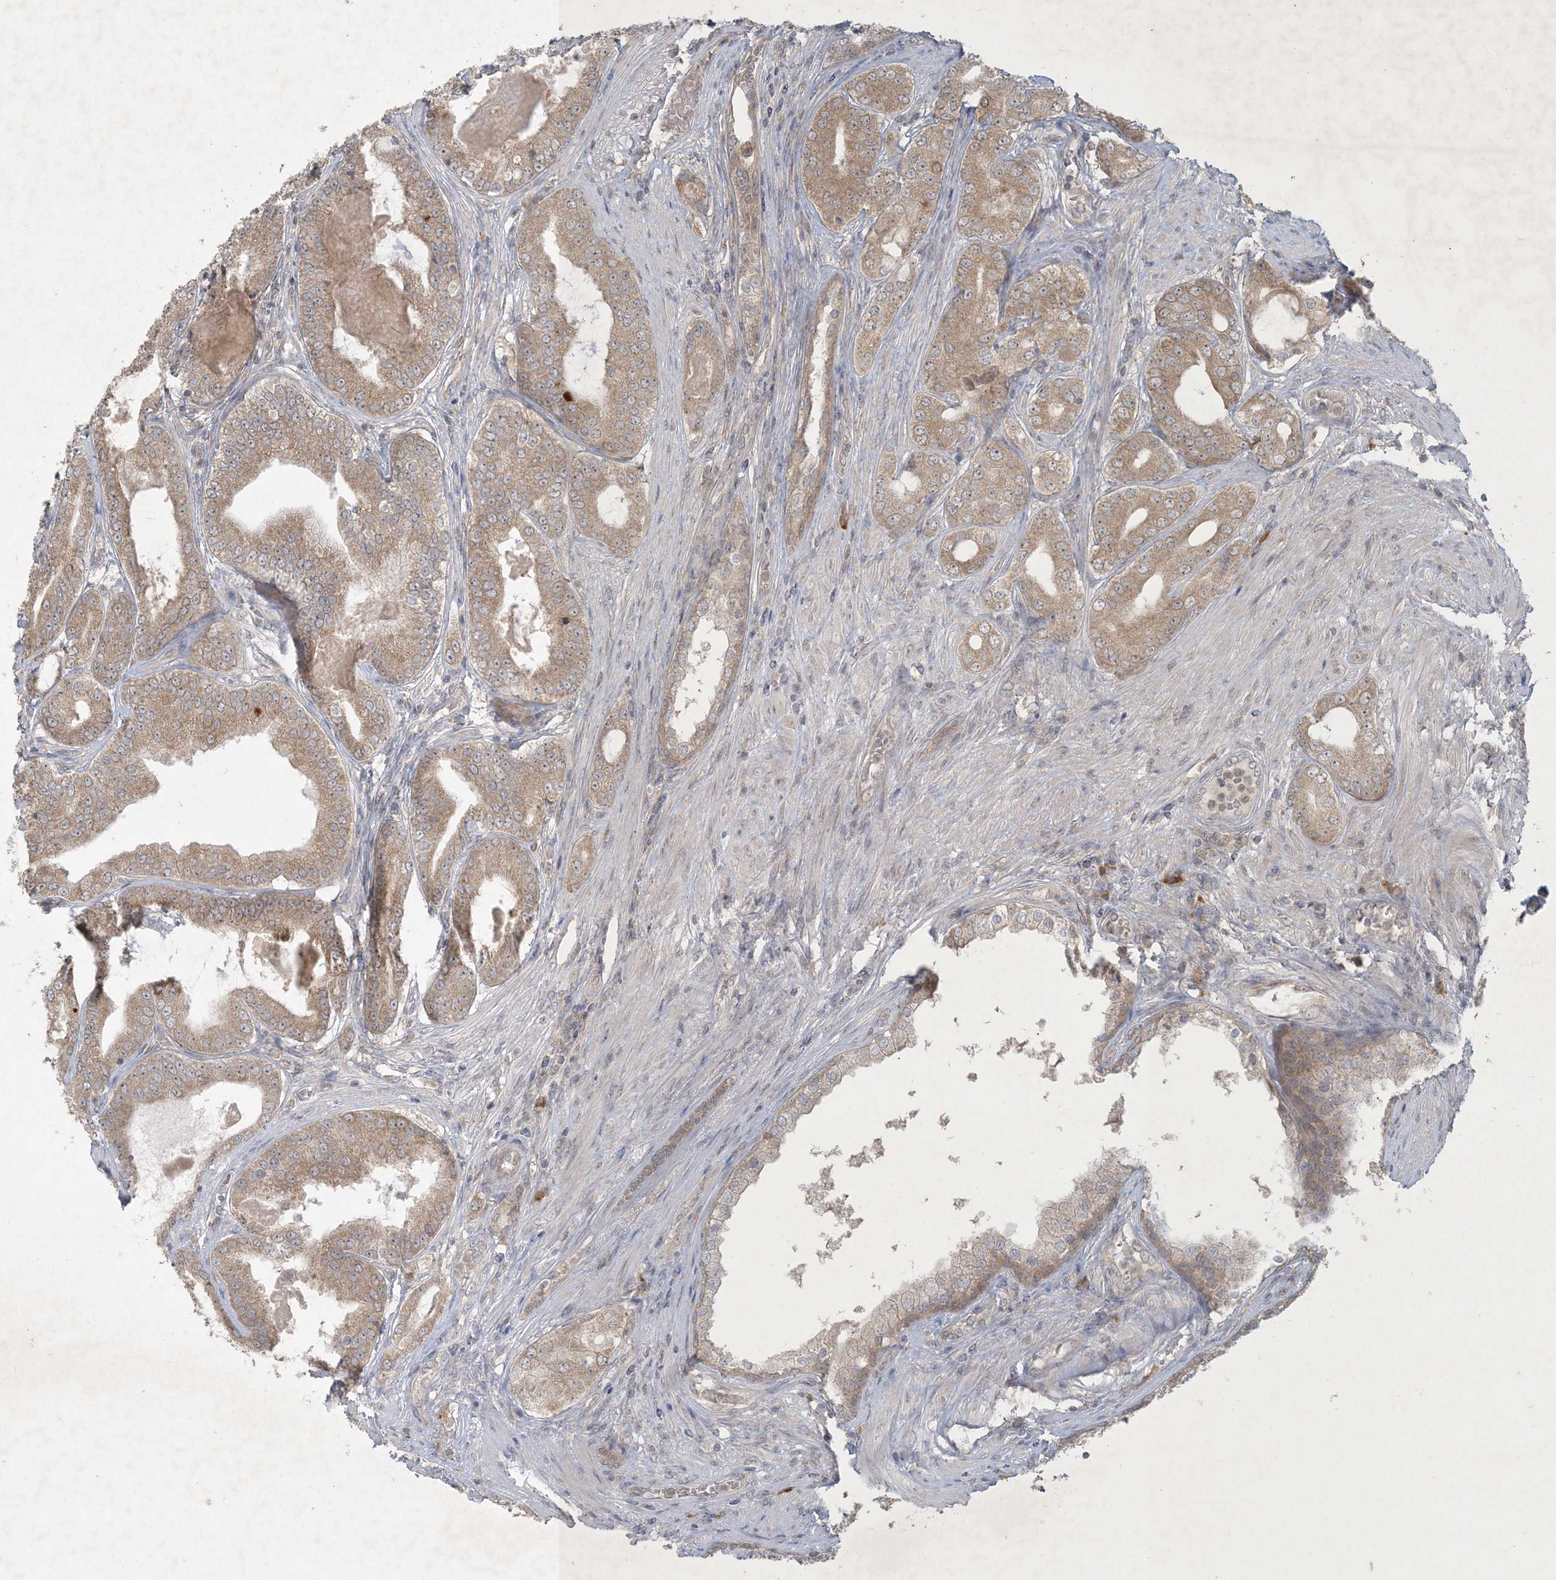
{"staining": {"intensity": "moderate", "quantity": ">75%", "location": "cytoplasmic/membranous,nuclear"}, "tissue": "prostate cancer", "cell_type": "Tumor cells", "image_type": "cancer", "snomed": [{"axis": "morphology", "description": "Adenocarcinoma, High grade"}, {"axis": "topography", "description": "Prostate"}], "caption": "This photomicrograph reveals IHC staining of high-grade adenocarcinoma (prostate), with medium moderate cytoplasmic/membranous and nuclear positivity in approximately >75% of tumor cells.", "gene": "NRBP2", "patient": {"sex": "male", "age": 60}}